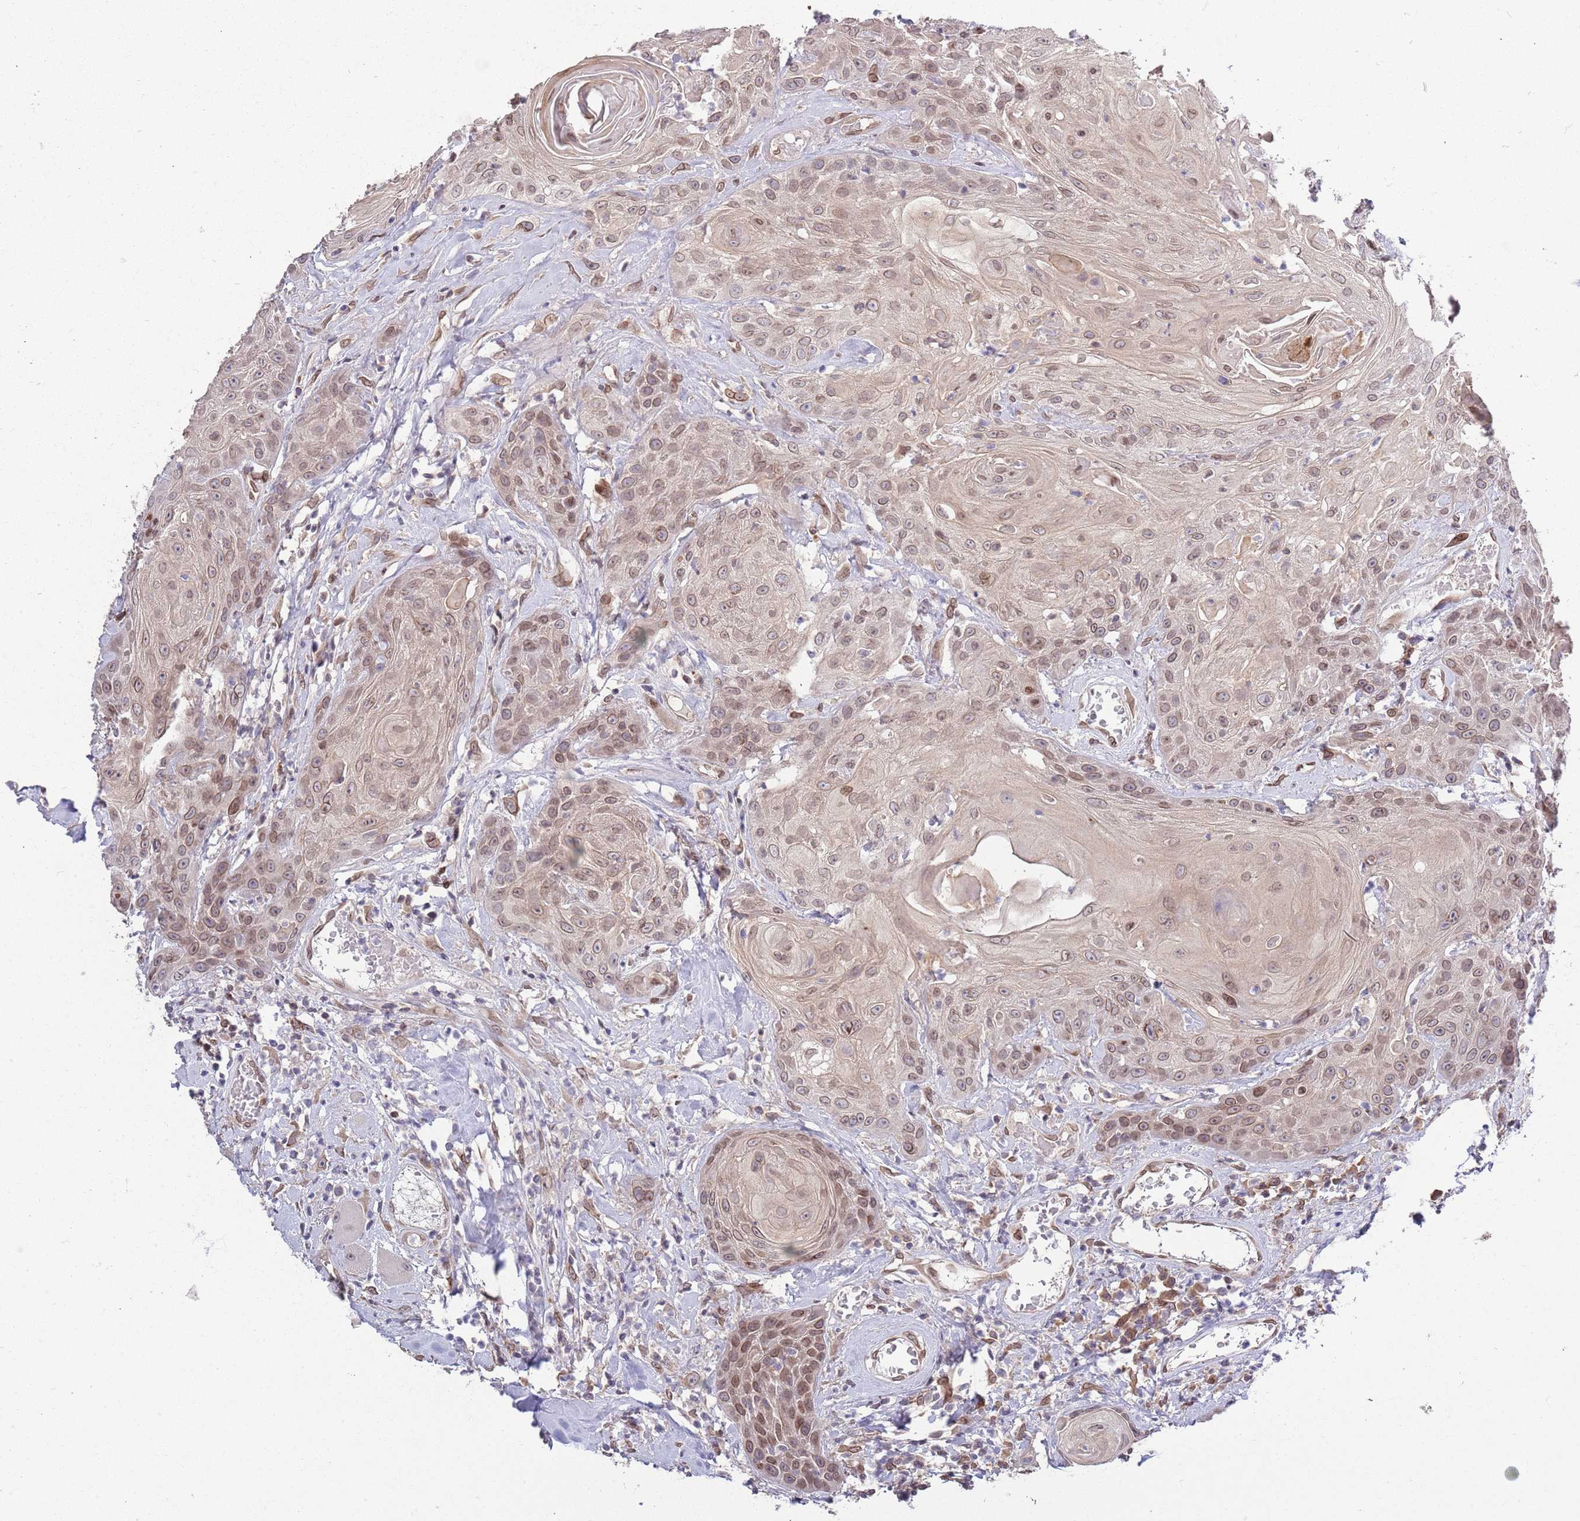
{"staining": {"intensity": "moderate", "quantity": ">75%", "location": "cytoplasmic/membranous,nuclear"}, "tissue": "head and neck cancer", "cell_type": "Tumor cells", "image_type": "cancer", "snomed": [{"axis": "morphology", "description": "Squamous cell carcinoma, NOS"}, {"axis": "topography", "description": "Head-Neck"}], "caption": "DAB immunohistochemical staining of head and neck squamous cell carcinoma shows moderate cytoplasmic/membranous and nuclear protein positivity in approximately >75% of tumor cells. (DAB (3,3'-diaminobenzidine) IHC with brightfield microscopy, high magnification).", "gene": "ZNF665", "patient": {"sex": "female", "age": 59}}